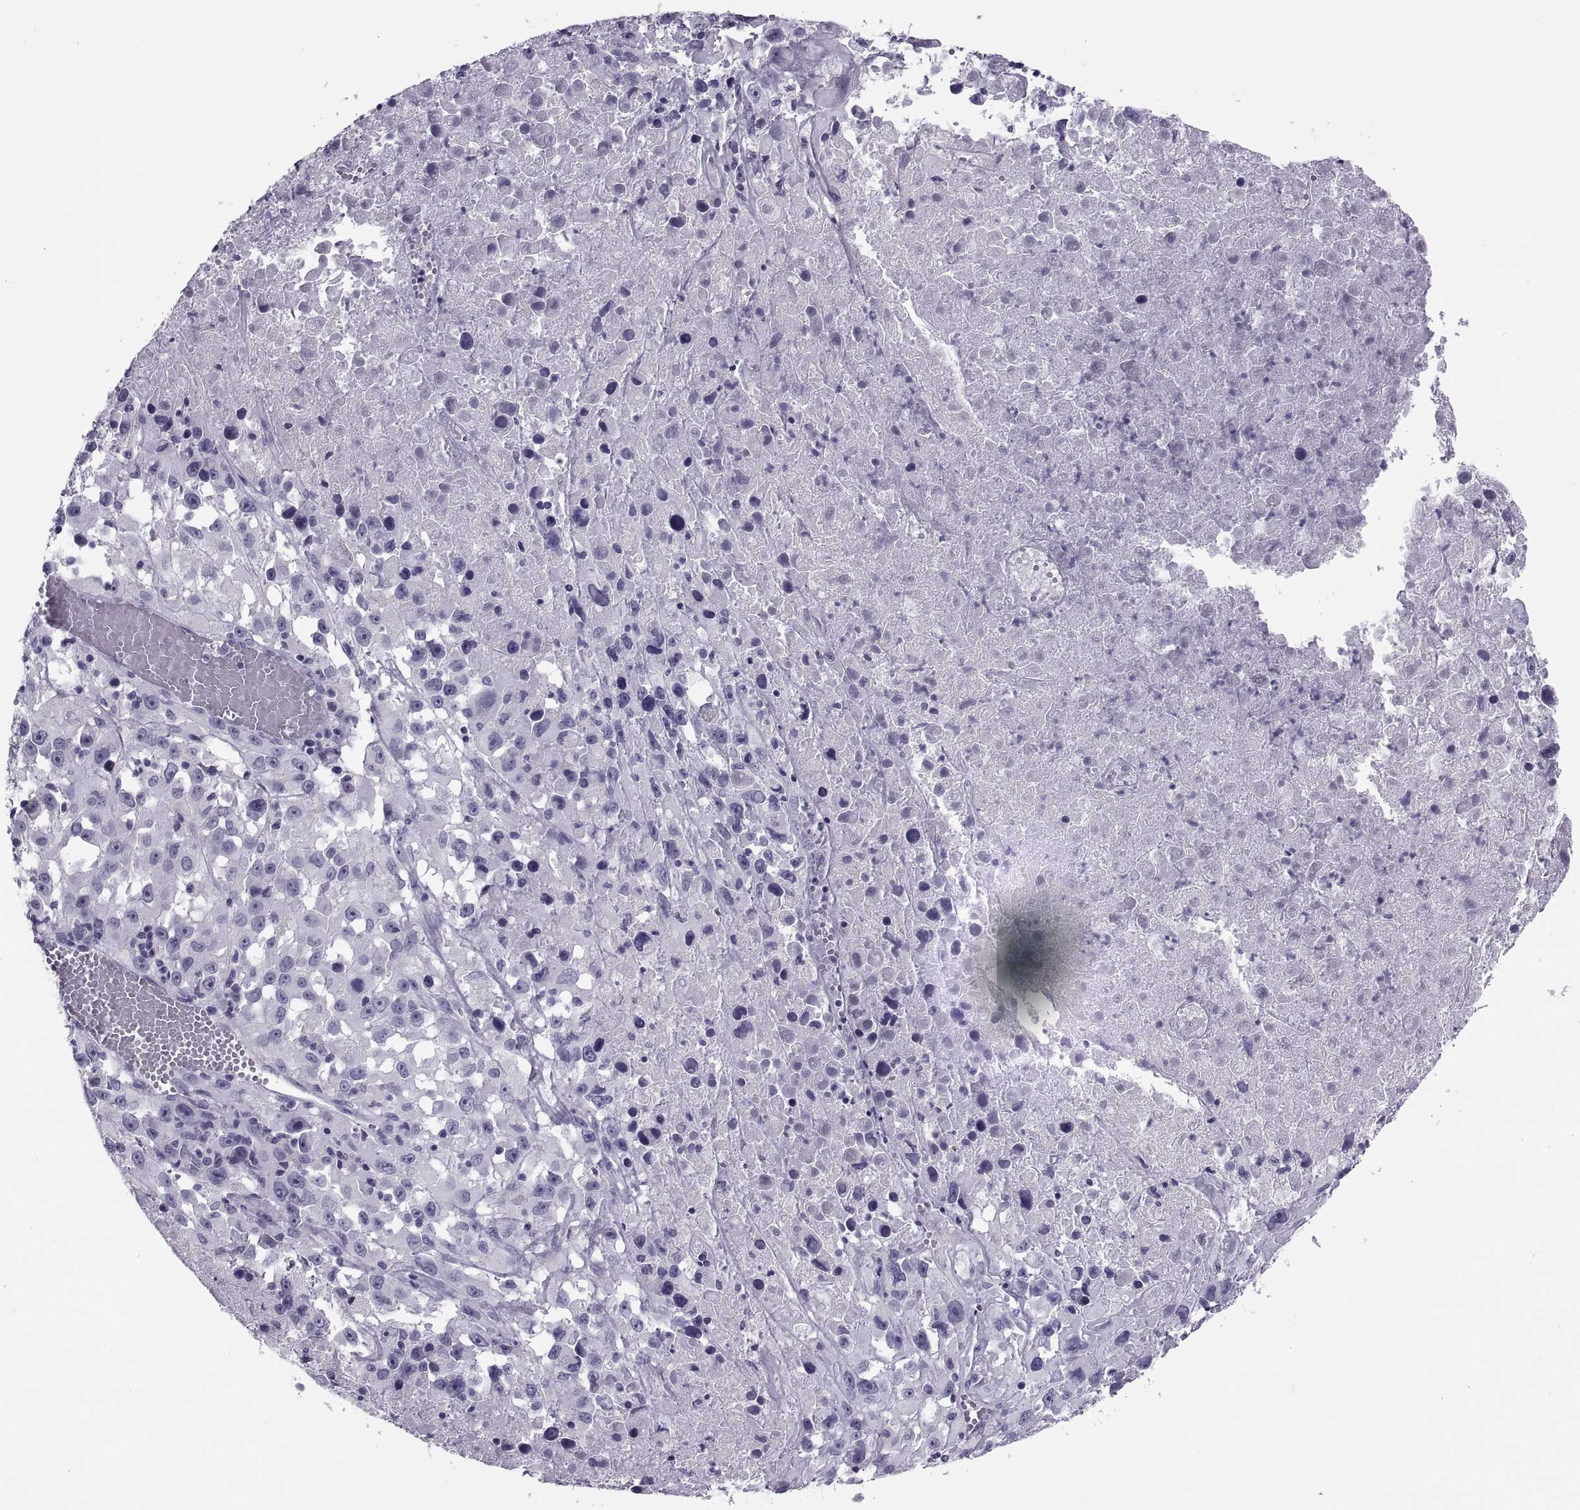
{"staining": {"intensity": "negative", "quantity": "none", "location": "none"}, "tissue": "melanoma", "cell_type": "Tumor cells", "image_type": "cancer", "snomed": [{"axis": "morphology", "description": "Malignant melanoma, Metastatic site"}, {"axis": "topography", "description": "Lymph node"}], "caption": "Immunohistochemistry (IHC) image of neoplastic tissue: human malignant melanoma (metastatic site) stained with DAB exhibits no significant protein expression in tumor cells.", "gene": "SYNGR4", "patient": {"sex": "male", "age": 50}}